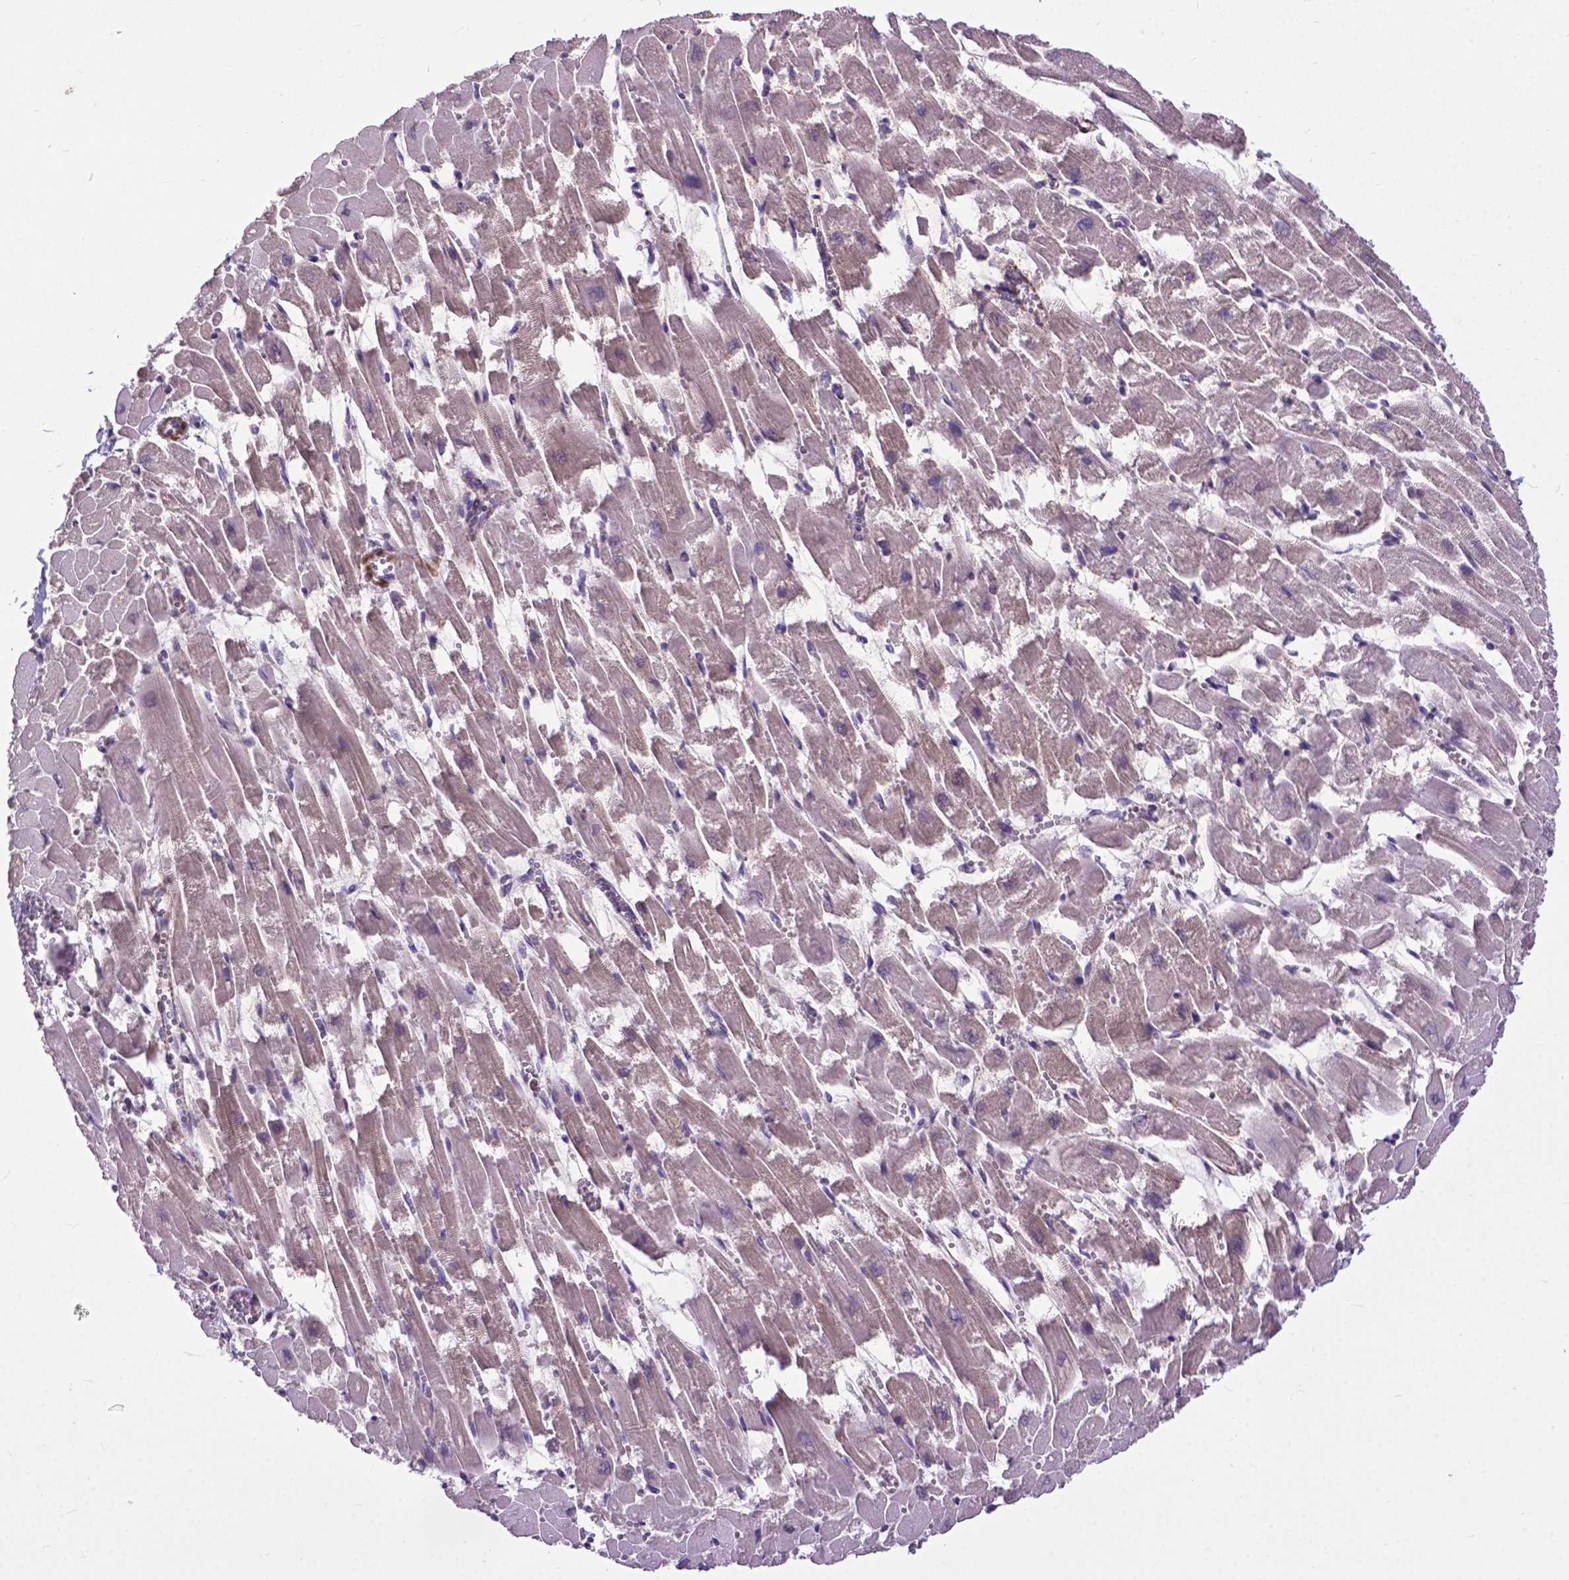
{"staining": {"intensity": "negative", "quantity": "none", "location": "none"}, "tissue": "heart muscle", "cell_type": "Cardiomyocytes", "image_type": "normal", "snomed": [{"axis": "morphology", "description": "Normal tissue, NOS"}, {"axis": "topography", "description": "Heart"}], "caption": "The histopathology image demonstrates no significant staining in cardiomyocytes of heart muscle.", "gene": "OTUB1", "patient": {"sex": "female", "age": 52}}